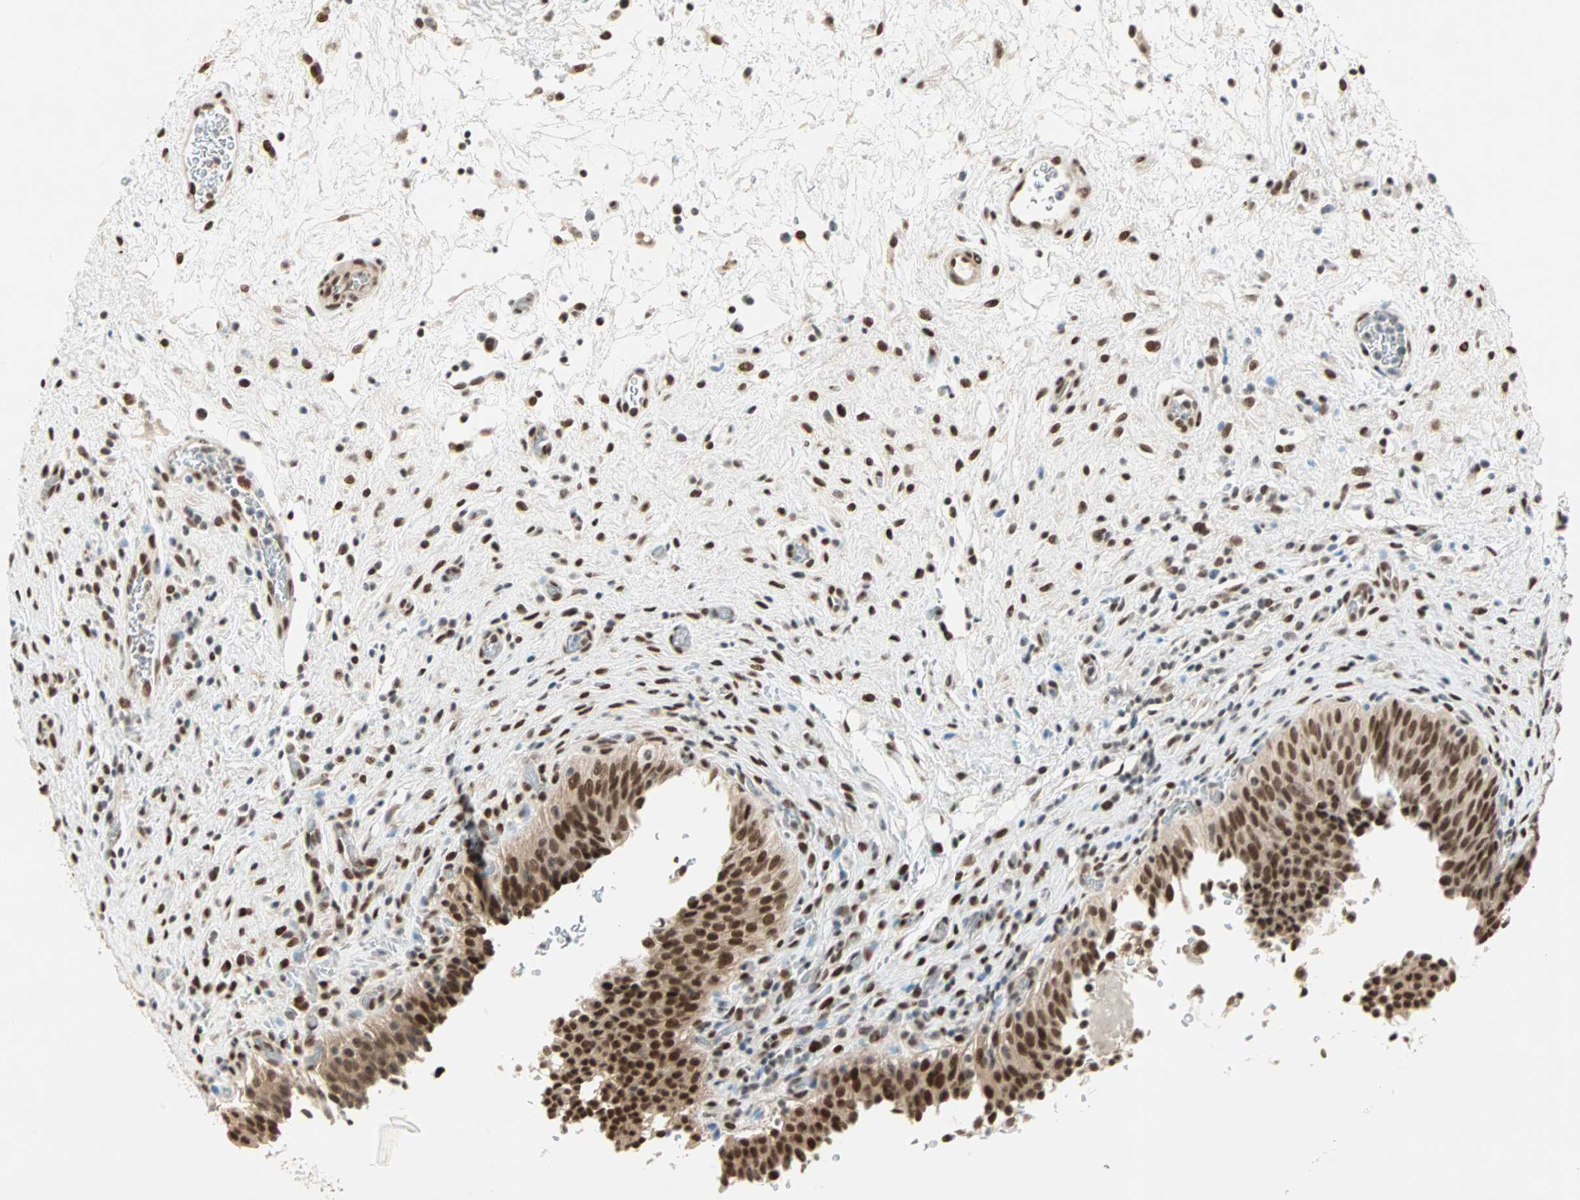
{"staining": {"intensity": "strong", "quantity": ">75%", "location": "nuclear"}, "tissue": "urinary bladder", "cell_type": "Urothelial cells", "image_type": "normal", "snomed": [{"axis": "morphology", "description": "Normal tissue, NOS"}, {"axis": "topography", "description": "Urinary bladder"}], "caption": "Protein expression by immunohistochemistry (IHC) exhibits strong nuclear expression in about >75% of urothelial cells in normal urinary bladder.", "gene": "BLM", "patient": {"sex": "male", "age": 51}}